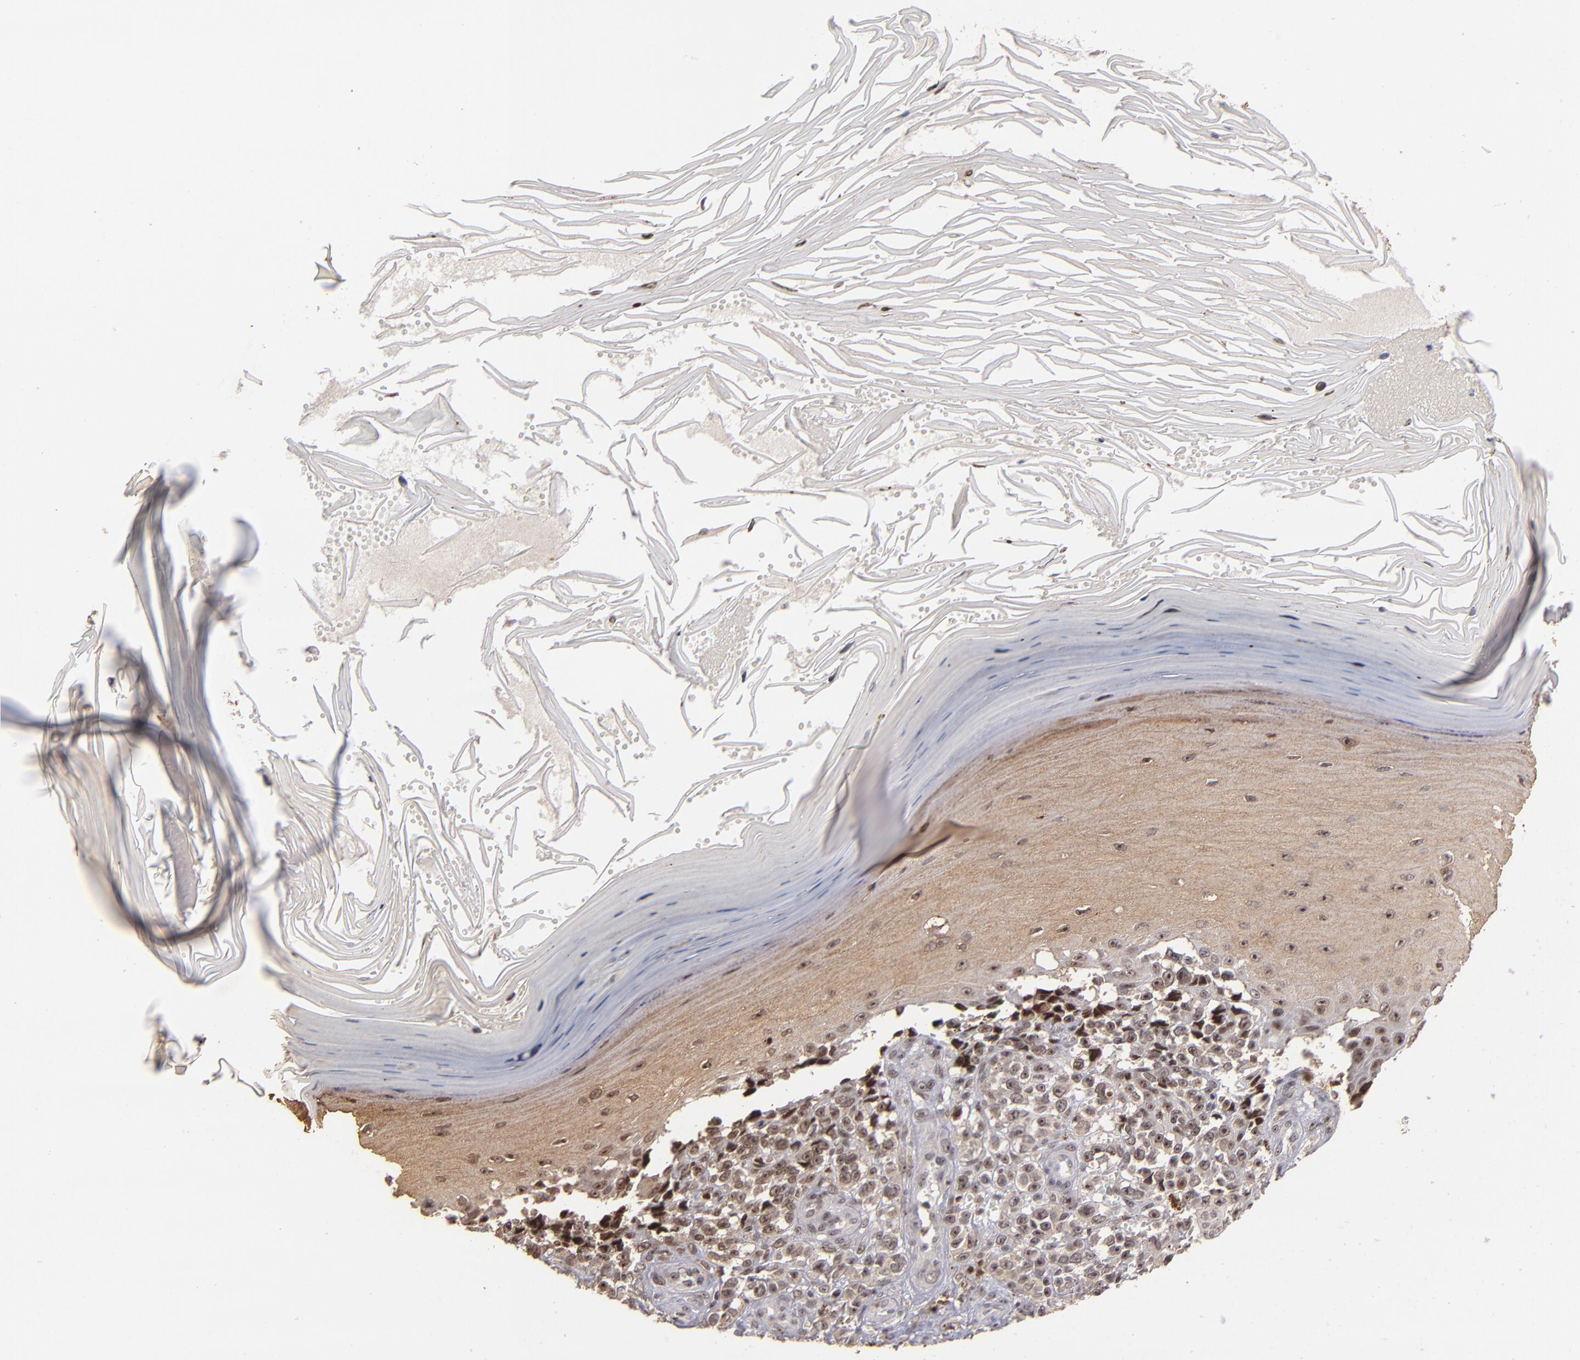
{"staining": {"intensity": "moderate", "quantity": "<25%", "location": "nuclear"}, "tissue": "melanoma", "cell_type": "Tumor cells", "image_type": "cancer", "snomed": [{"axis": "morphology", "description": "Malignant melanoma, NOS"}, {"axis": "topography", "description": "Skin"}], "caption": "Protein expression analysis of human melanoma reveals moderate nuclear positivity in approximately <25% of tumor cells. Ihc stains the protein of interest in brown and the nuclei are stained blue.", "gene": "PCNX4", "patient": {"sex": "female", "age": 82}}